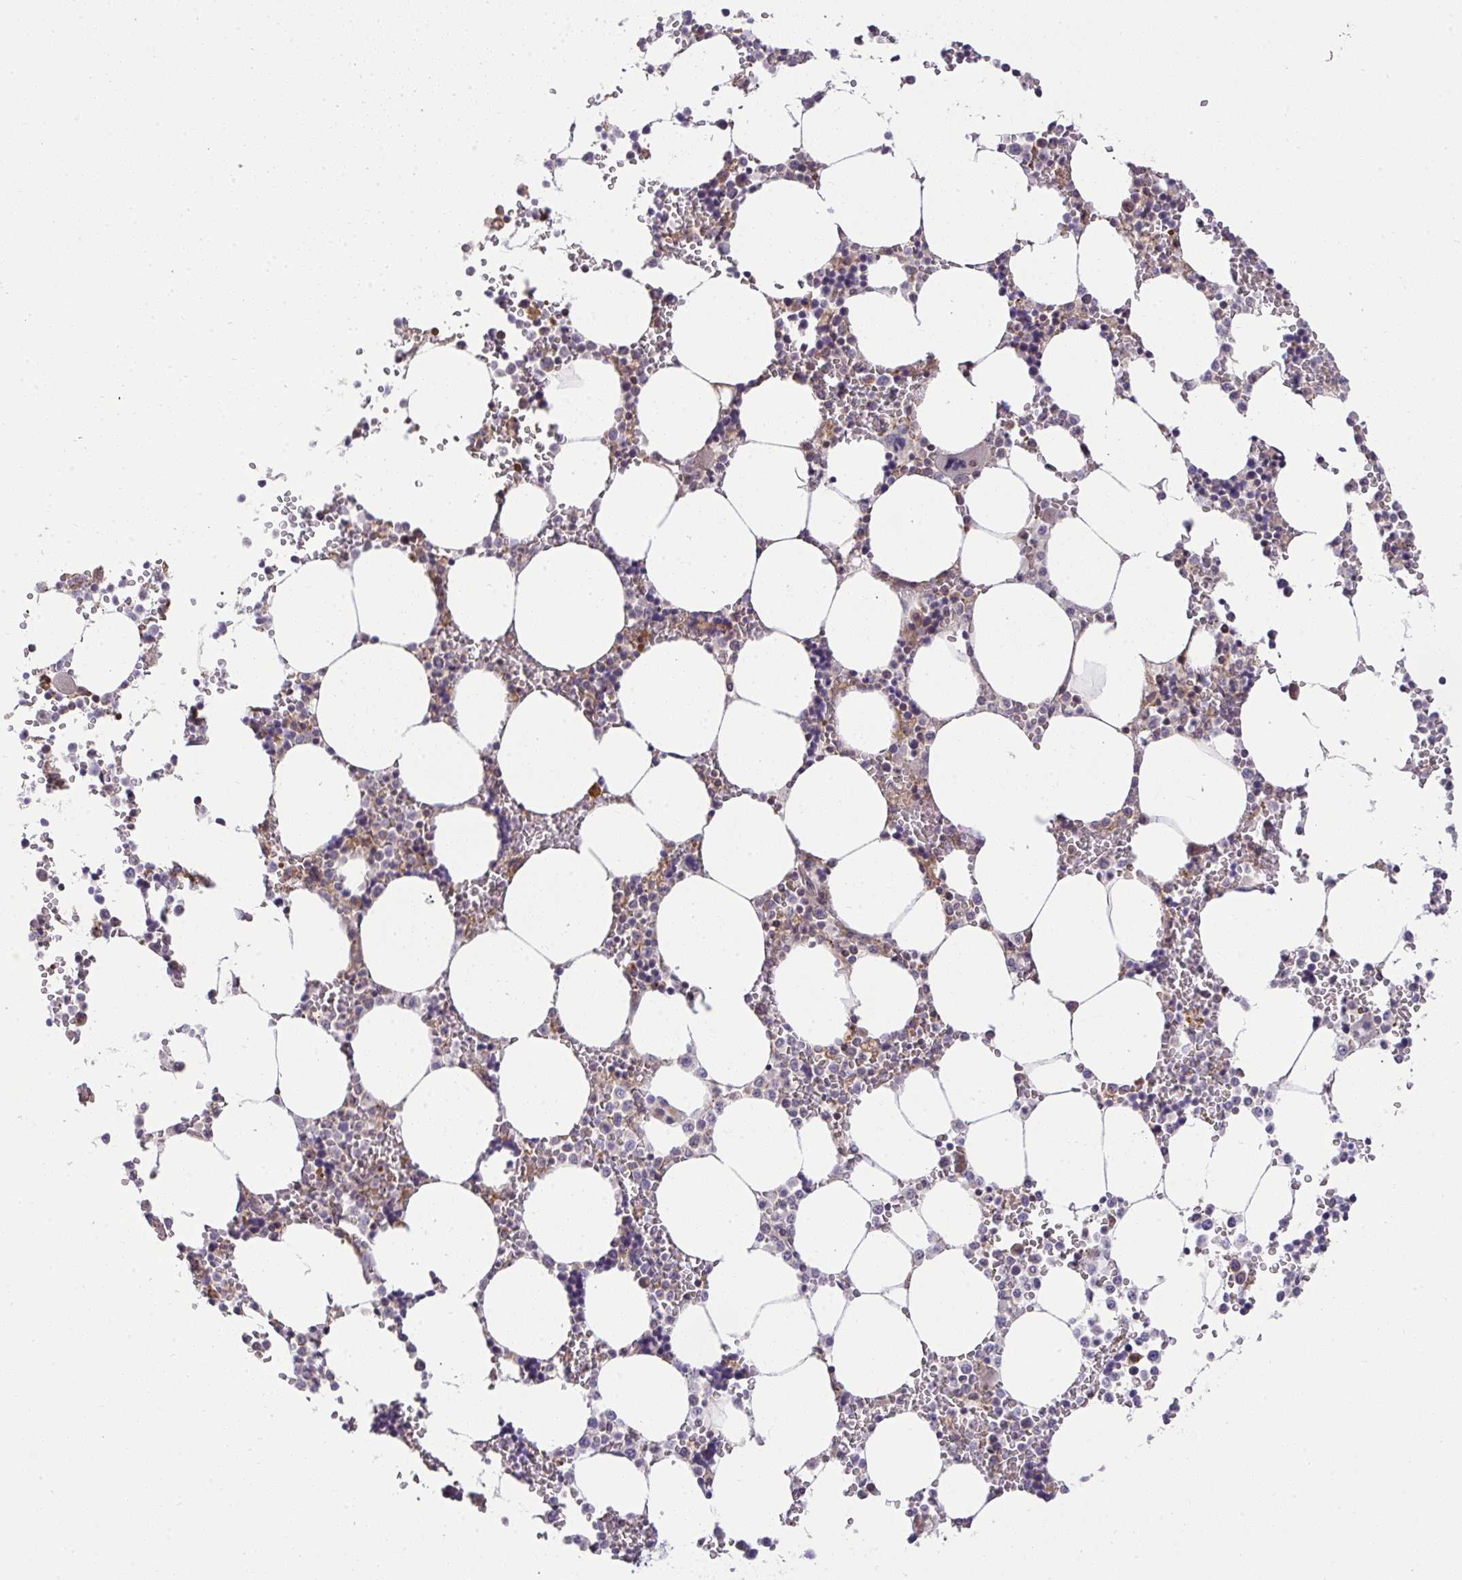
{"staining": {"intensity": "moderate", "quantity": "<25%", "location": "cytoplasmic/membranous,nuclear"}, "tissue": "bone marrow", "cell_type": "Hematopoietic cells", "image_type": "normal", "snomed": [{"axis": "morphology", "description": "Normal tissue, NOS"}, {"axis": "topography", "description": "Bone marrow"}], "caption": "Bone marrow stained with immunohistochemistry shows moderate cytoplasmic/membranous,nuclear positivity in approximately <25% of hematopoietic cells. The protein is stained brown, and the nuclei are stained in blue (DAB (3,3'-diaminobenzidine) IHC with brightfield microscopy, high magnification).", "gene": "SLC9A6", "patient": {"sex": "male", "age": 64}}